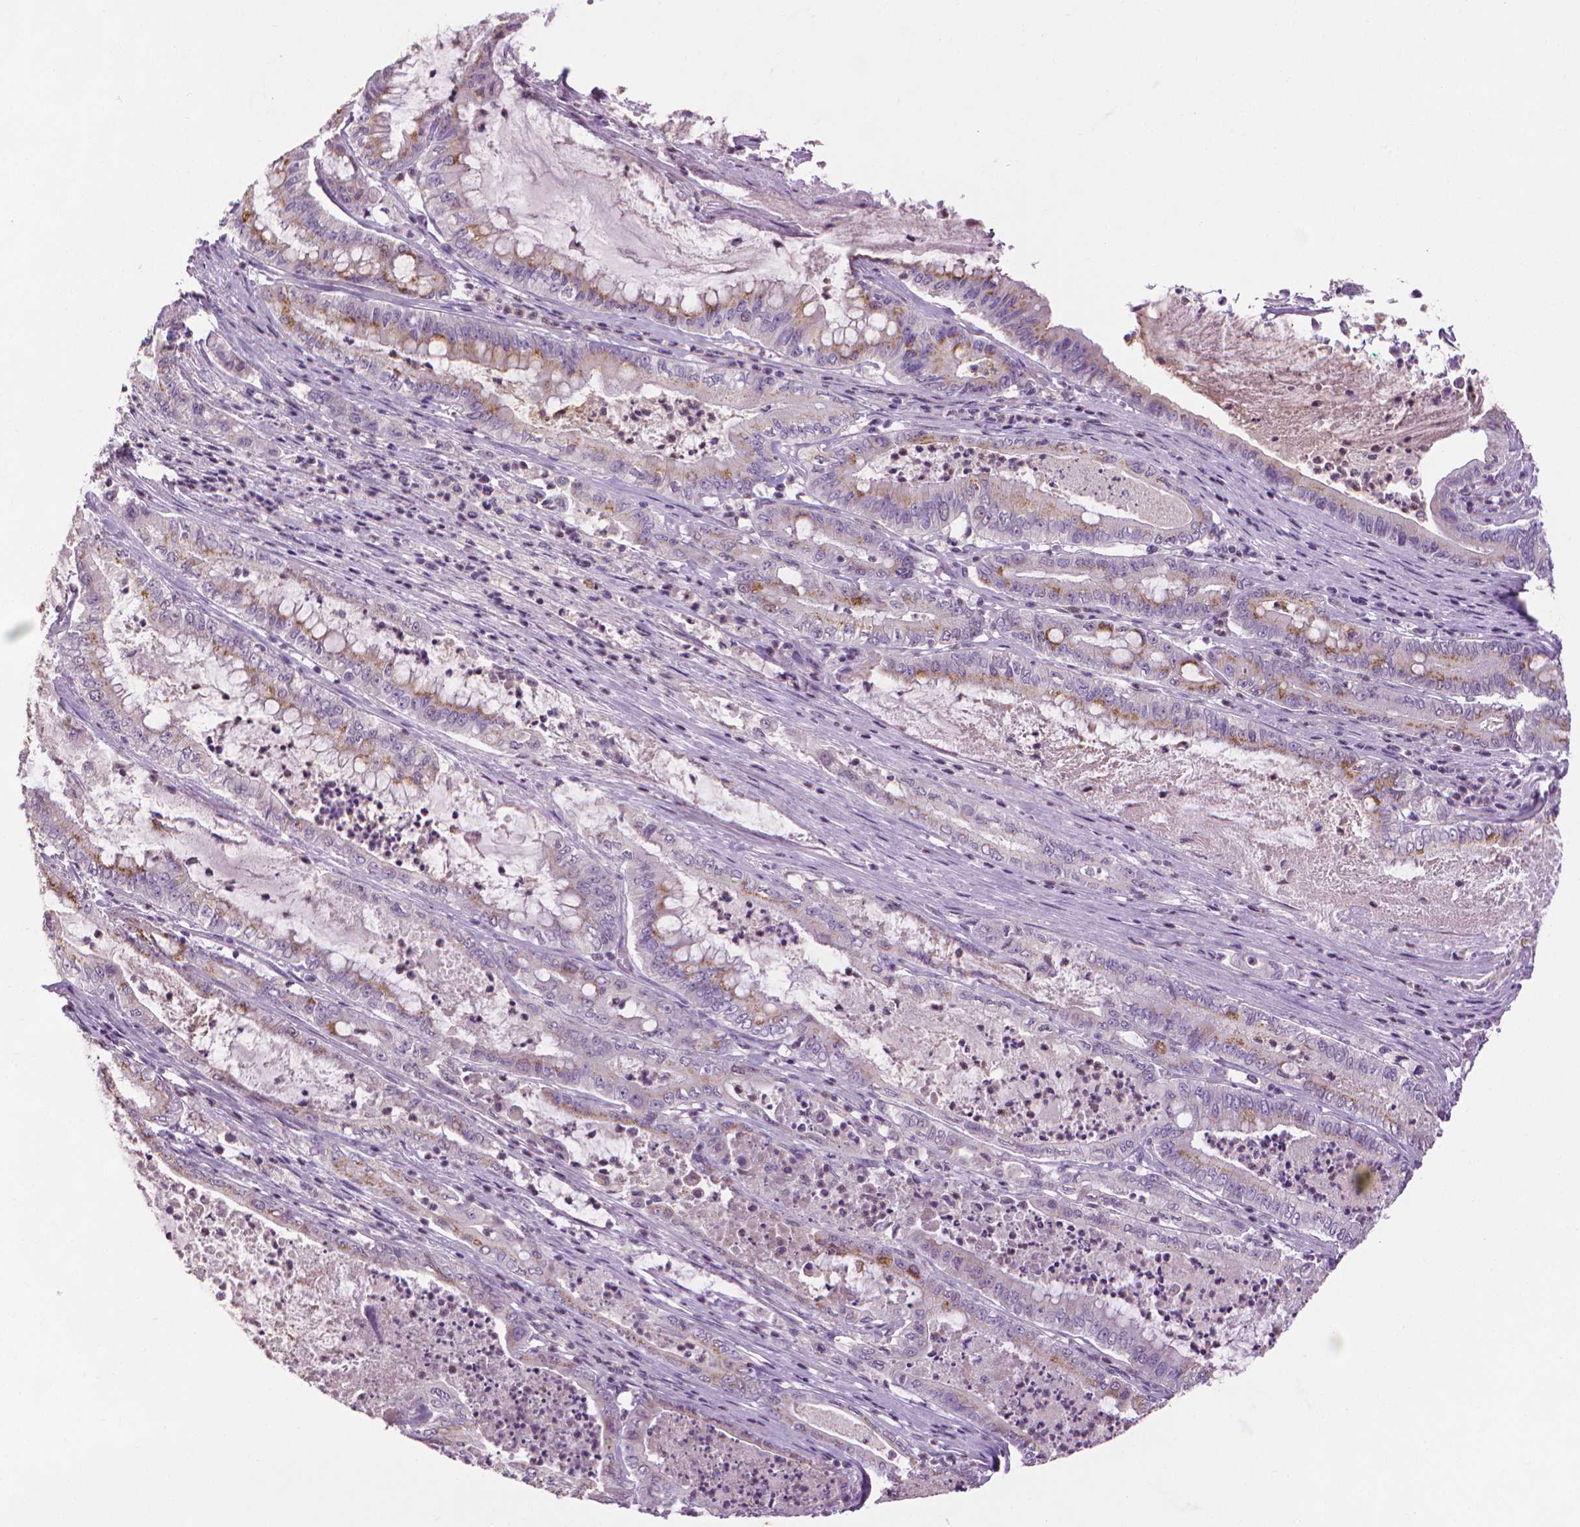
{"staining": {"intensity": "weak", "quantity": "25%-75%", "location": "cytoplasmic/membranous"}, "tissue": "pancreatic cancer", "cell_type": "Tumor cells", "image_type": "cancer", "snomed": [{"axis": "morphology", "description": "Adenocarcinoma, NOS"}, {"axis": "topography", "description": "Pancreas"}], "caption": "Immunohistochemical staining of human pancreatic cancer (adenocarcinoma) reveals low levels of weak cytoplasmic/membranous protein staining in approximately 25%-75% of tumor cells. (Stains: DAB (3,3'-diaminobenzidine) in brown, nuclei in blue, Microscopy: brightfield microscopy at high magnification).", "gene": "CDKN2D", "patient": {"sex": "male", "age": 71}}